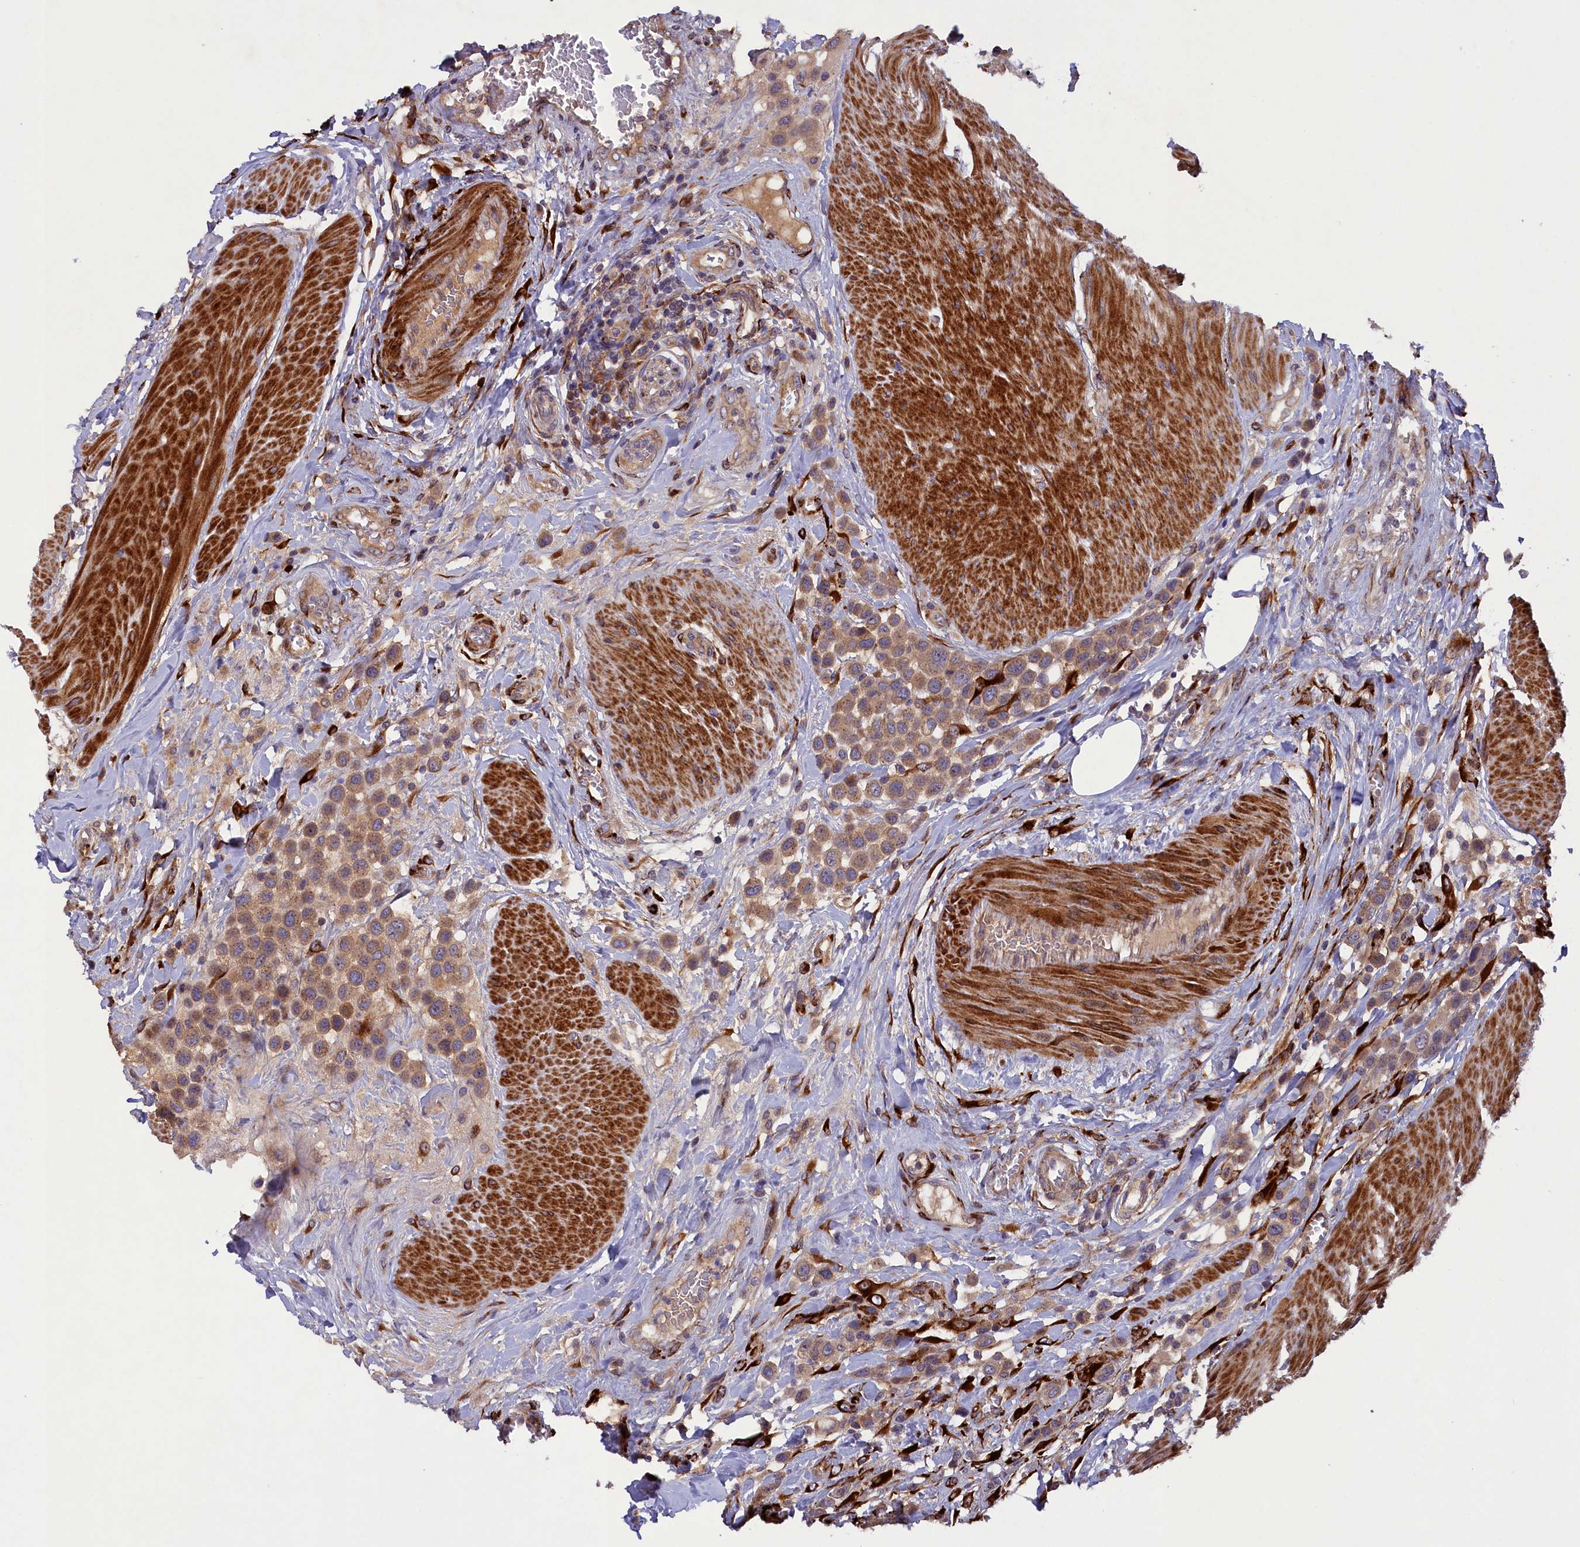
{"staining": {"intensity": "moderate", "quantity": ">75%", "location": "cytoplasmic/membranous"}, "tissue": "urothelial cancer", "cell_type": "Tumor cells", "image_type": "cancer", "snomed": [{"axis": "morphology", "description": "Urothelial carcinoma, High grade"}, {"axis": "topography", "description": "Urinary bladder"}], "caption": "DAB (3,3'-diaminobenzidine) immunohistochemical staining of urothelial cancer displays moderate cytoplasmic/membranous protein staining in about >75% of tumor cells.", "gene": "ARRDC4", "patient": {"sex": "male", "age": 50}}